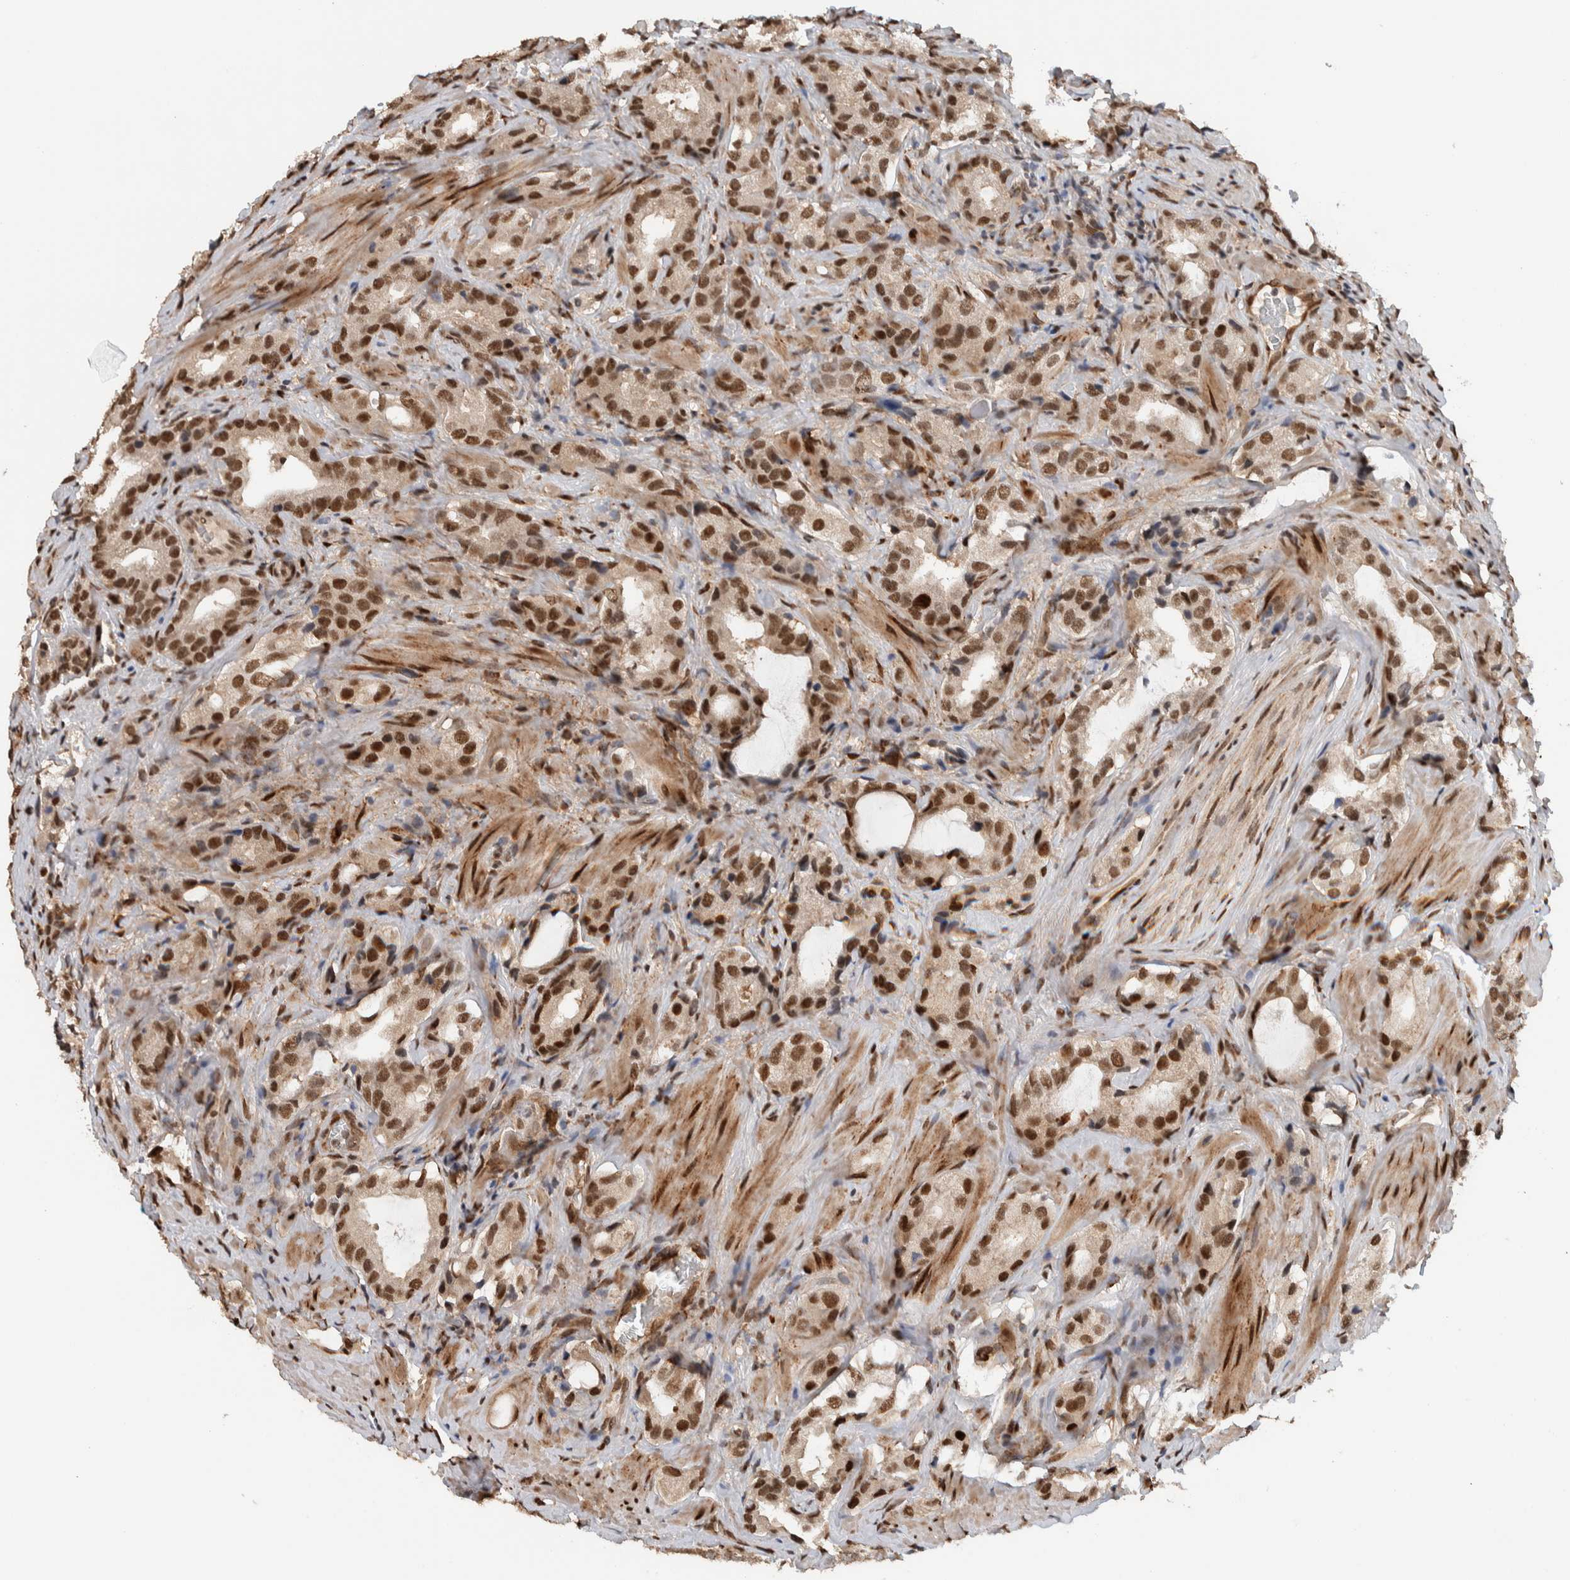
{"staining": {"intensity": "moderate", "quantity": ">75%", "location": "nuclear"}, "tissue": "prostate cancer", "cell_type": "Tumor cells", "image_type": "cancer", "snomed": [{"axis": "morphology", "description": "Adenocarcinoma, High grade"}, {"axis": "topography", "description": "Prostate"}], "caption": "Prostate cancer (high-grade adenocarcinoma) stained with DAB (3,3'-diaminobenzidine) IHC displays medium levels of moderate nuclear expression in about >75% of tumor cells. The staining was performed using DAB (3,3'-diaminobenzidine) to visualize the protein expression in brown, while the nuclei were stained in blue with hematoxylin (Magnification: 20x).", "gene": "TNRC18", "patient": {"sex": "male", "age": 63}}